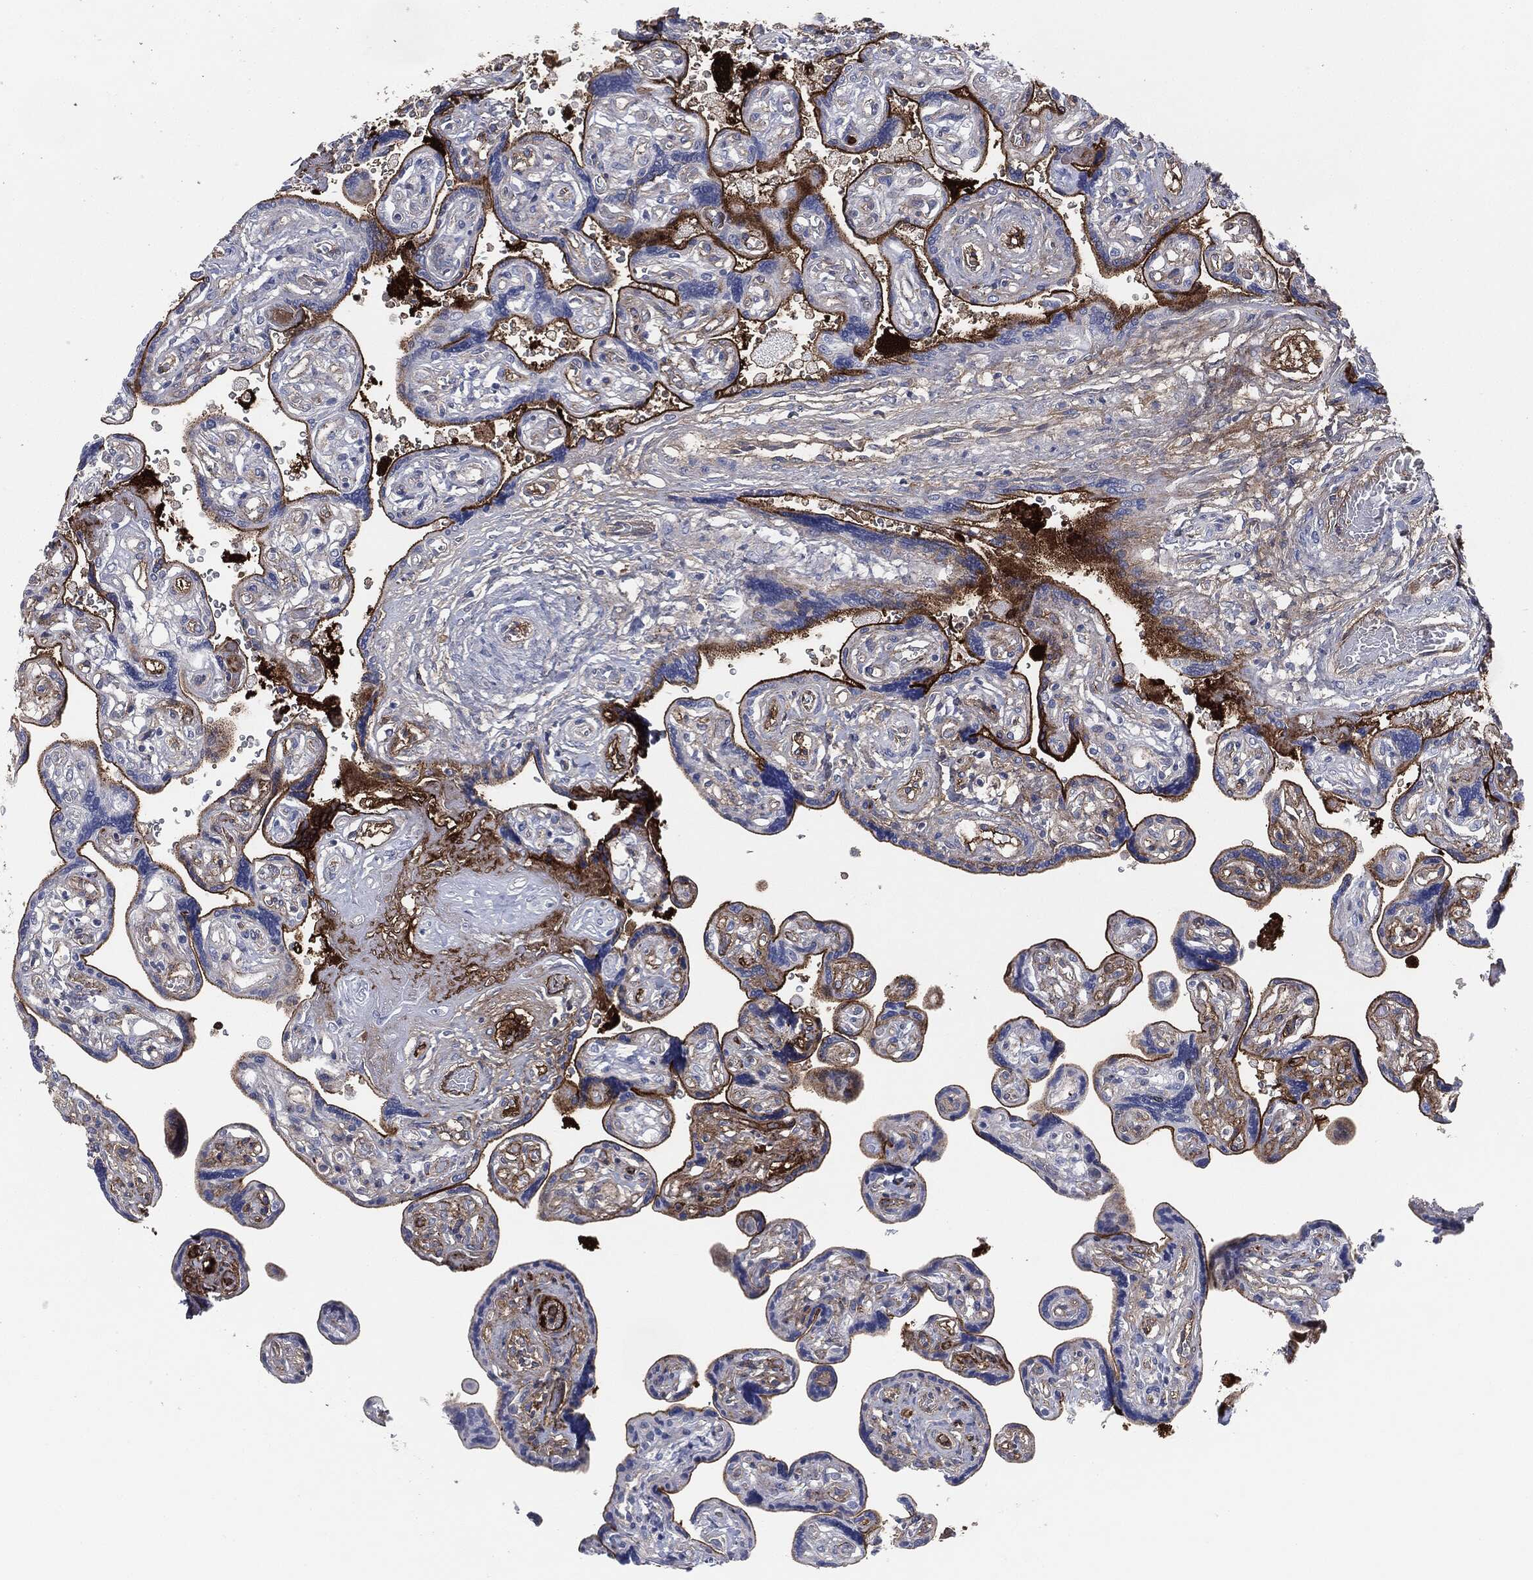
{"staining": {"intensity": "negative", "quantity": "none", "location": "none"}, "tissue": "placenta", "cell_type": "Decidual cells", "image_type": "normal", "snomed": [{"axis": "morphology", "description": "Normal tissue, NOS"}, {"axis": "topography", "description": "Placenta"}], "caption": "A photomicrograph of placenta stained for a protein shows no brown staining in decidual cells.", "gene": "APOB", "patient": {"sex": "female", "age": 32}}